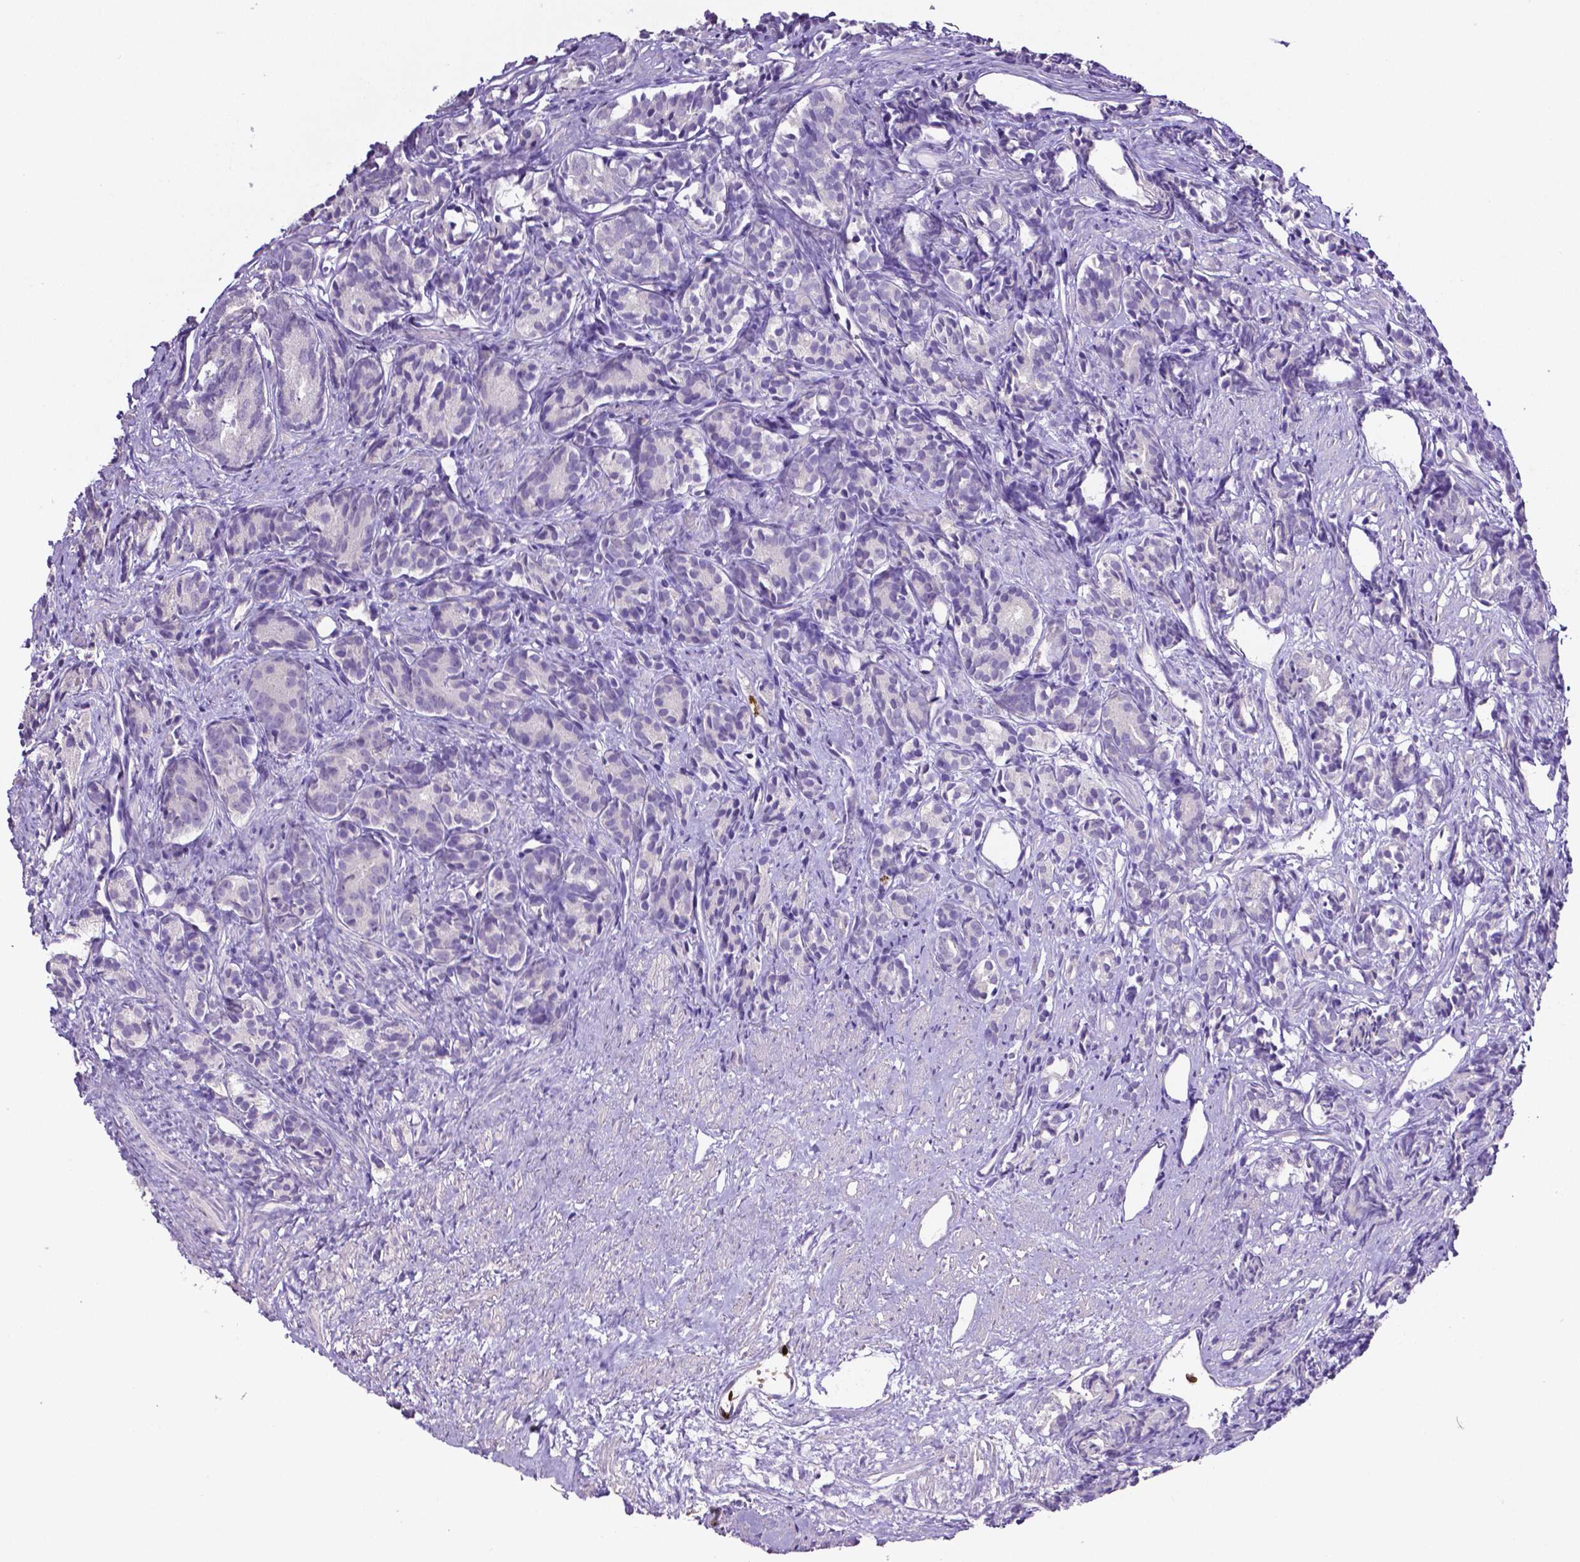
{"staining": {"intensity": "negative", "quantity": "none", "location": "none"}, "tissue": "prostate cancer", "cell_type": "Tumor cells", "image_type": "cancer", "snomed": [{"axis": "morphology", "description": "Adenocarcinoma, High grade"}, {"axis": "topography", "description": "Prostate"}], "caption": "Tumor cells show no significant protein staining in prostate high-grade adenocarcinoma. (Immunohistochemistry, brightfield microscopy, high magnification).", "gene": "MMP9", "patient": {"sex": "male", "age": 84}}